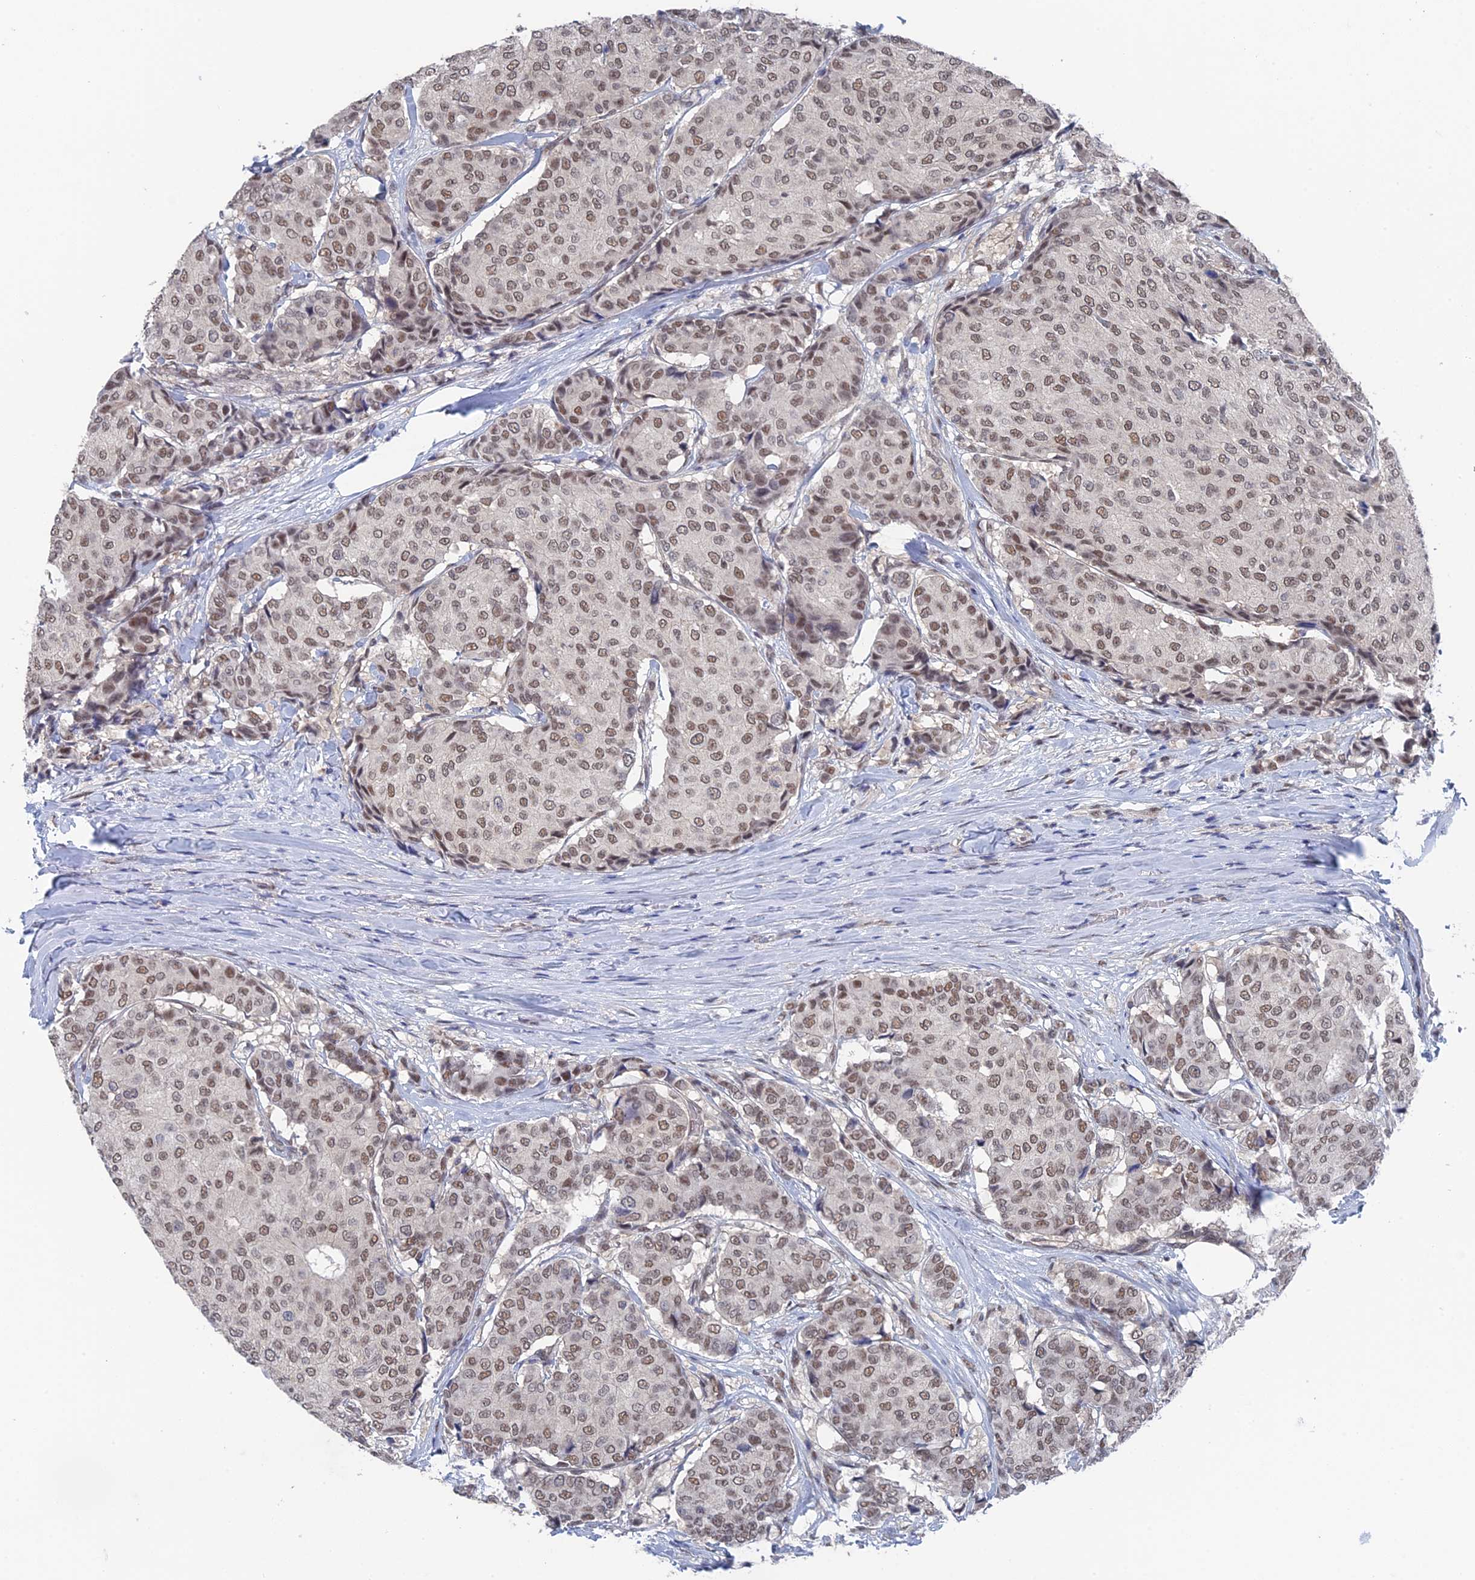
{"staining": {"intensity": "moderate", "quantity": ">75%", "location": "nuclear"}, "tissue": "breast cancer", "cell_type": "Tumor cells", "image_type": "cancer", "snomed": [{"axis": "morphology", "description": "Duct carcinoma"}, {"axis": "topography", "description": "Breast"}], "caption": "High-power microscopy captured an IHC histopathology image of breast cancer, revealing moderate nuclear expression in about >75% of tumor cells. Immunohistochemistry (ihc) stains the protein in brown and the nuclei are stained blue.", "gene": "TSSC4", "patient": {"sex": "female", "age": 75}}